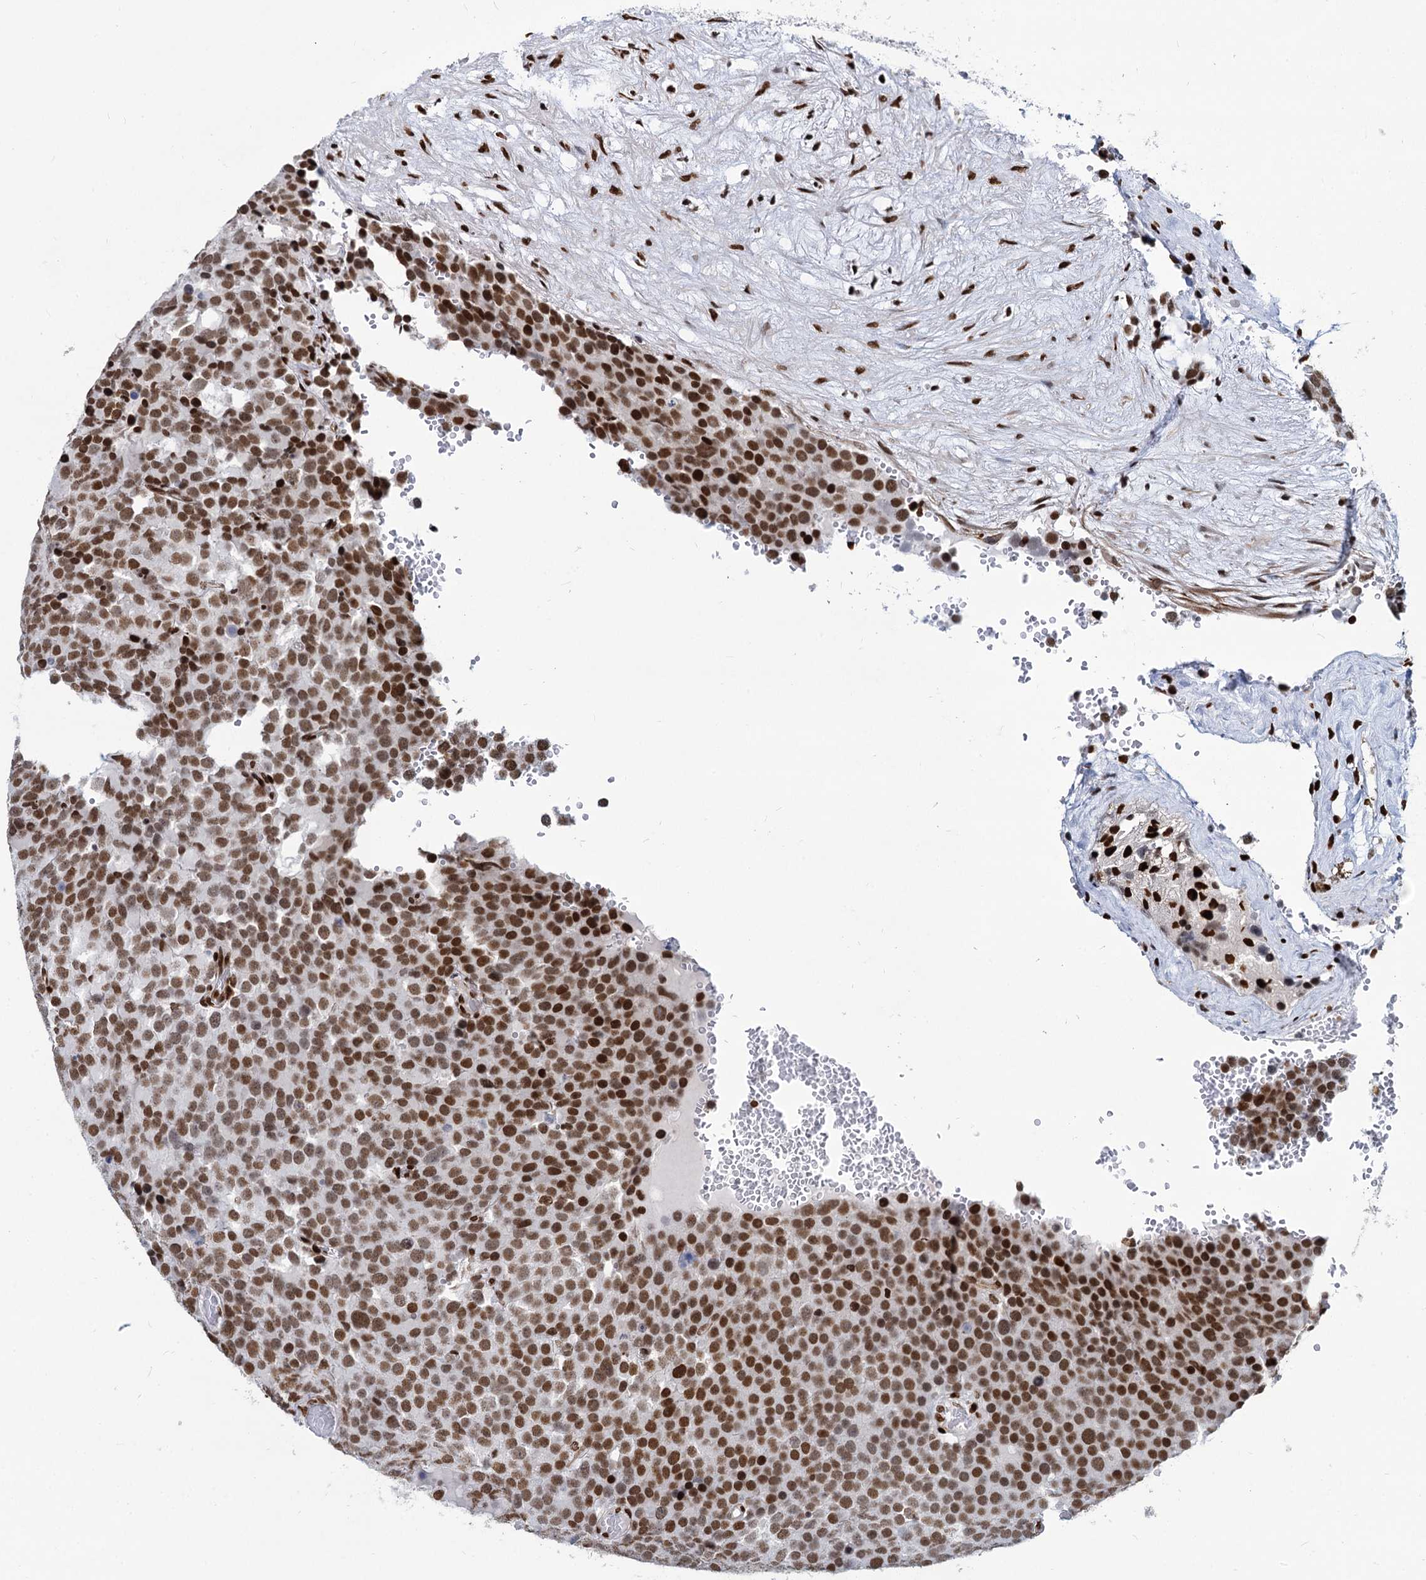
{"staining": {"intensity": "moderate", "quantity": ">75%", "location": "nuclear"}, "tissue": "testis cancer", "cell_type": "Tumor cells", "image_type": "cancer", "snomed": [{"axis": "morphology", "description": "Seminoma, NOS"}, {"axis": "topography", "description": "Testis"}], "caption": "This histopathology image reveals immunohistochemistry staining of seminoma (testis), with medium moderate nuclear positivity in approximately >75% of tumor cells.", "gene": "MECP2", "patient": {"sex": "male", "age": 71}}